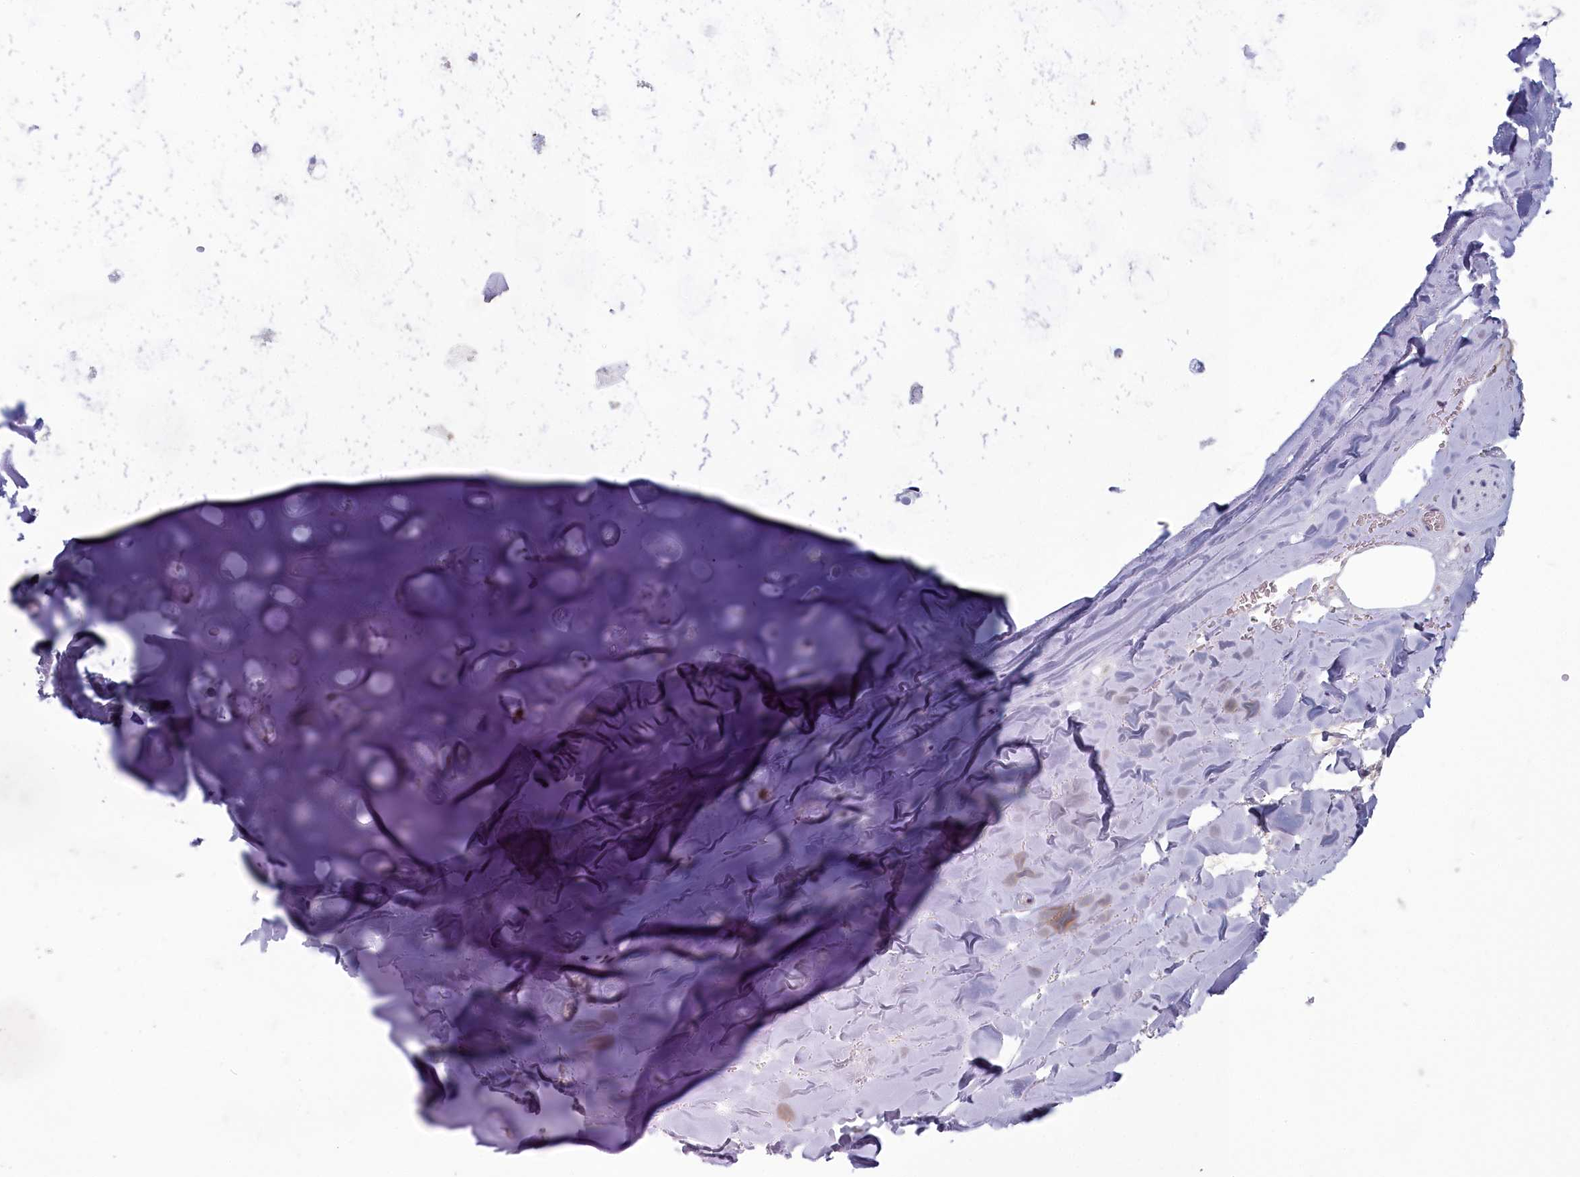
{"staining": {"intensity": "negative", "quantity": "none", "location": "none"}, "tissue": "adipose tissue", "cell_type": "Adipocytes", "image_type": "normal", "snomed": [{"axis": "morphology", "description": "Normal tissue, NOS"}, {"axis": "topography", "description": "Cartilage tissue"}], "caption": "Immunohistochemical staining of benign adipose tissue shows no significant staining in adipocytes.", "gene": "INSYN2A", "patient": {"sex": "male", "age": 66}}